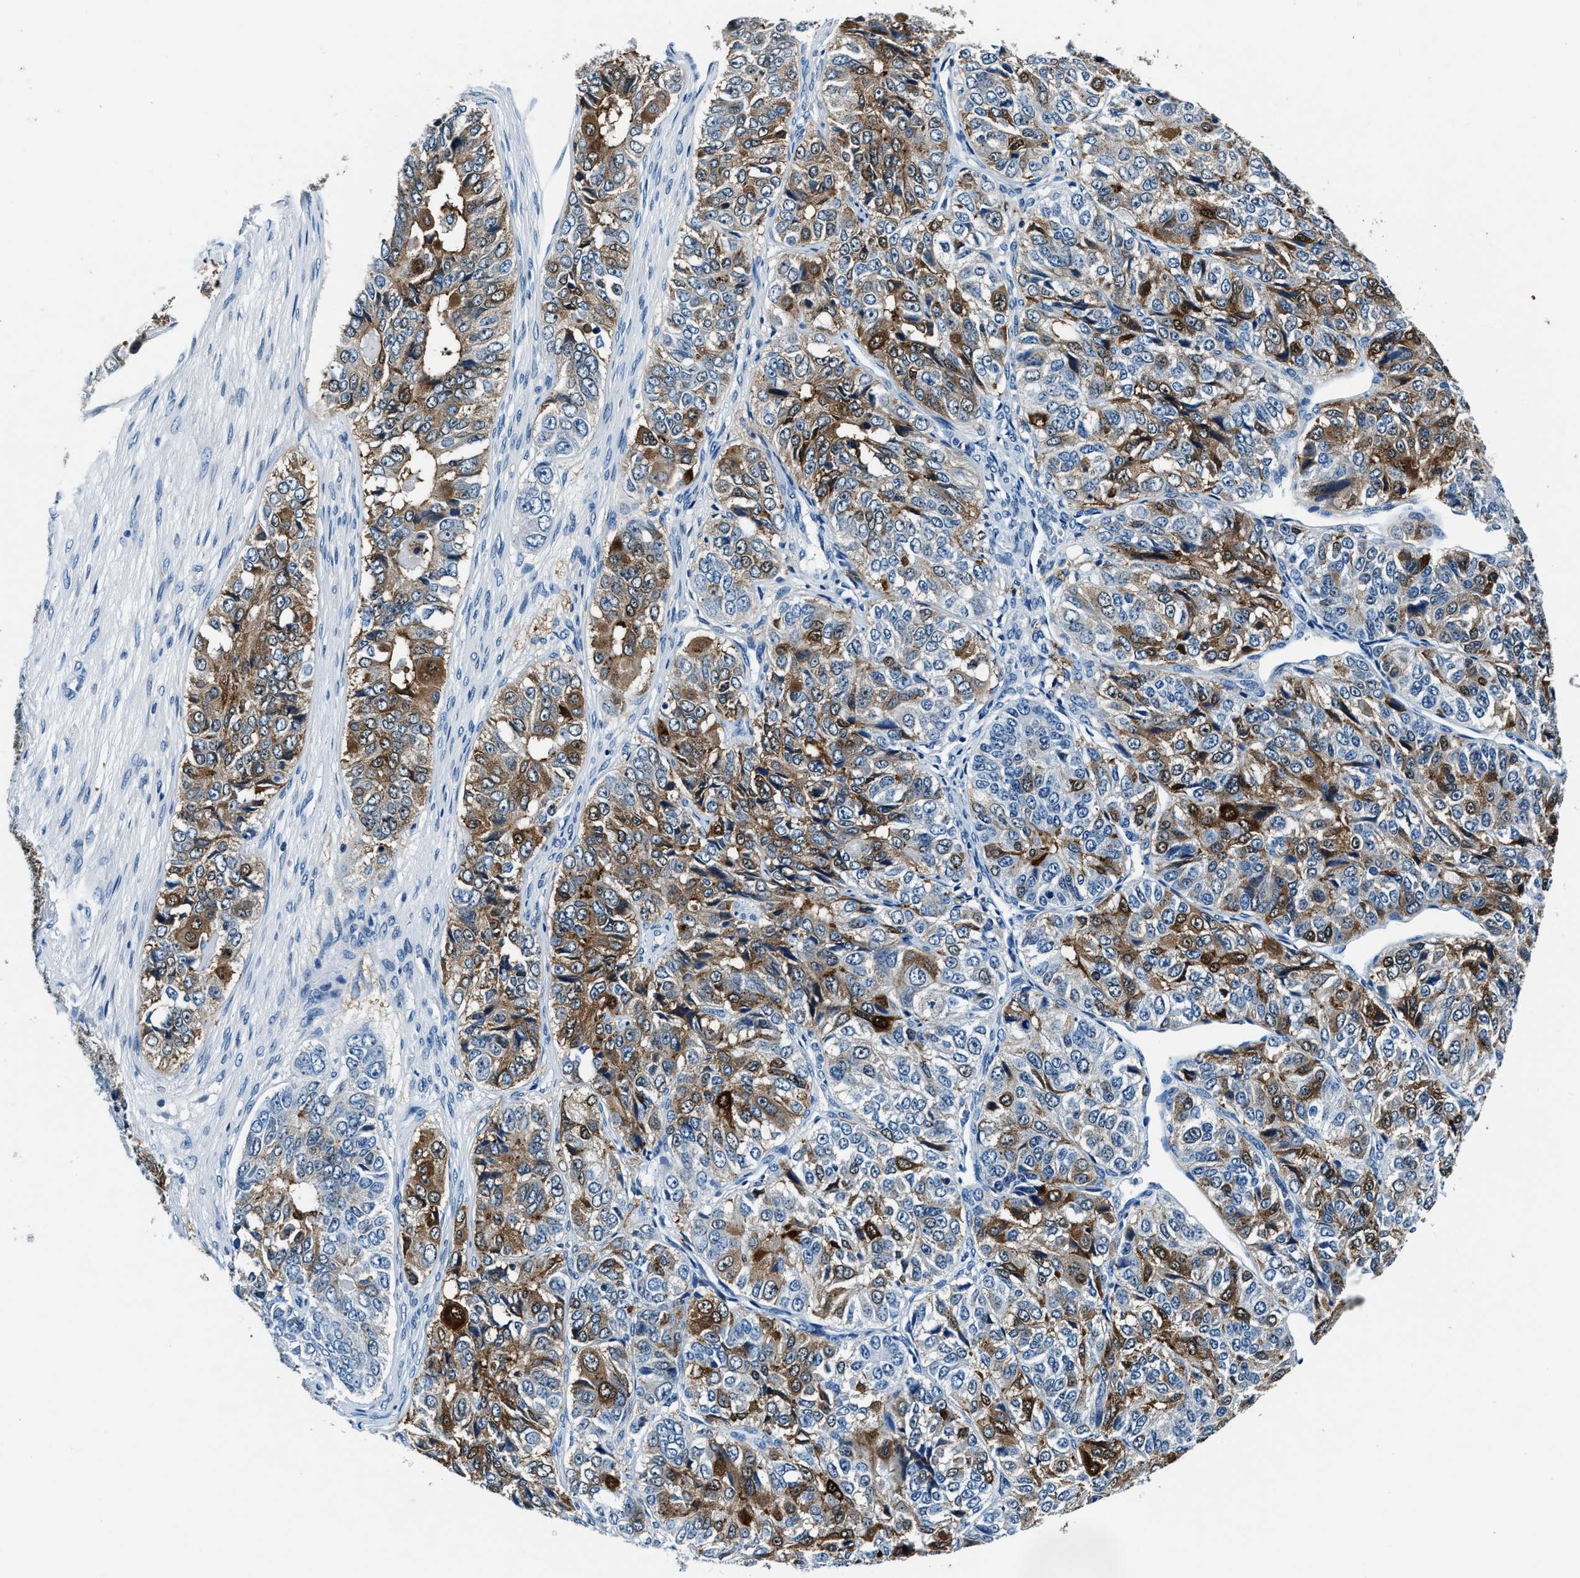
{"staining": {"intensity": "moderate", "quantity": "25%-75%", "location": "cytoplasmic/membranous"}, "tissue": "ovarian cancer", "cell_type": "Tumor cells", "image_type": "cancer", "snomed": [{"axis": "morphology", "description": "Carcinoma, endometroid"}, {"axis": "topography", "description": "Ovary"}], "caption": "Immunohistochemical staining of ovarian cancer exhibits moderate cytoplasmic/membranous protein positivity in about 25%-75% of tumor cells.", "gene": "PTPDC1", "patient": {"sex": "female", "age": 51}}